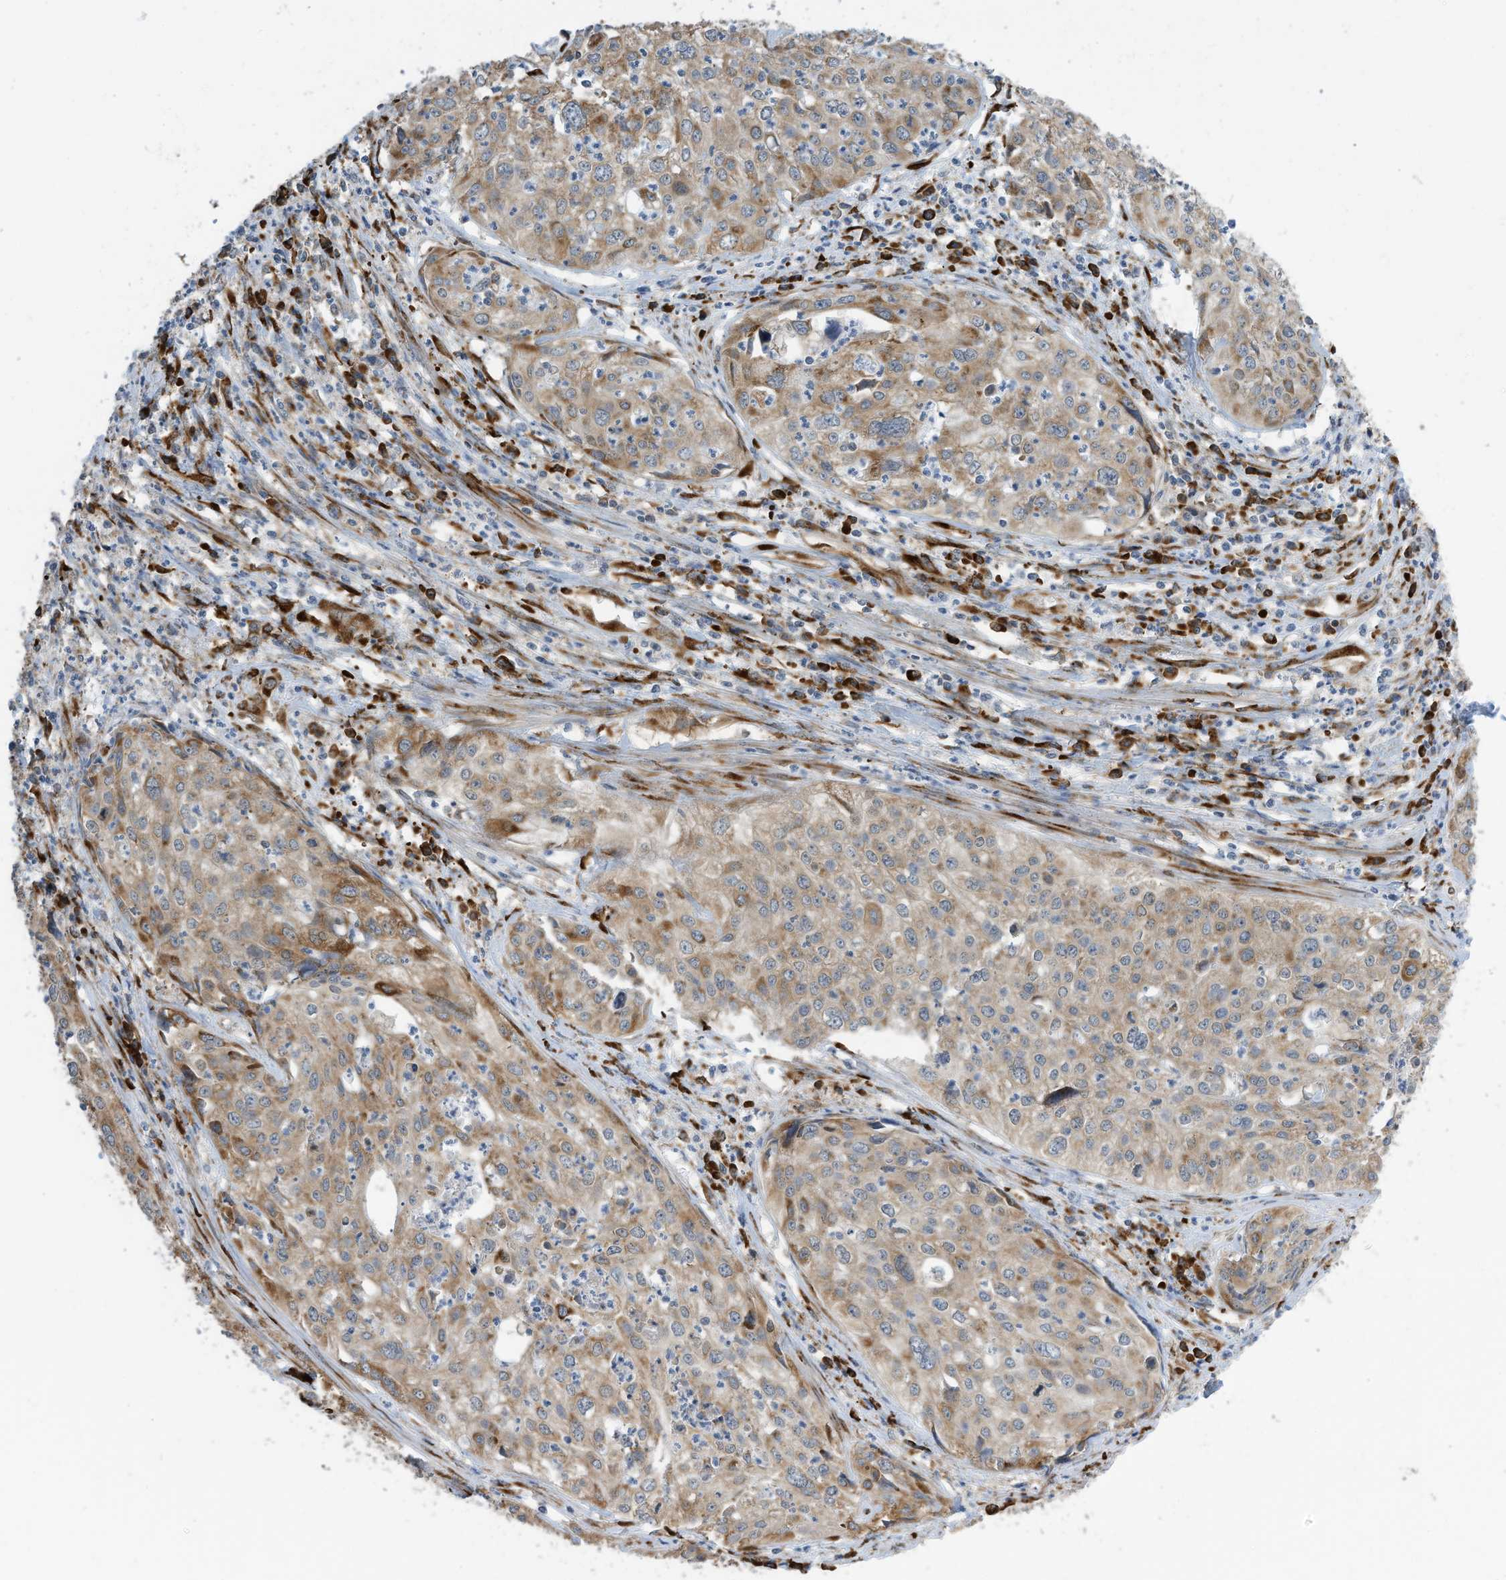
{"staining": {"intensity": "moderate", "quantity": ">75%", "location": "cytoplasmic/membranous"}, "tissue": "cervical cancer", "cell_type": "Tumor cells", "image_type": "cancer", "snomed": [{"axis": "morphology", "description": "Squamous cell carcinoma, NOS"}, {"axis": "topography", "description": "Cervix"}], "caption": "This photomicrograph demonstrates IHC staining of squamous cell carcinoma (cervical), with medium moderate cytoplasmic/membranous staining in about >75% of tumor cells.", "gene": "ZBTB45", "patient": {"sex": "female", "age": 31}}